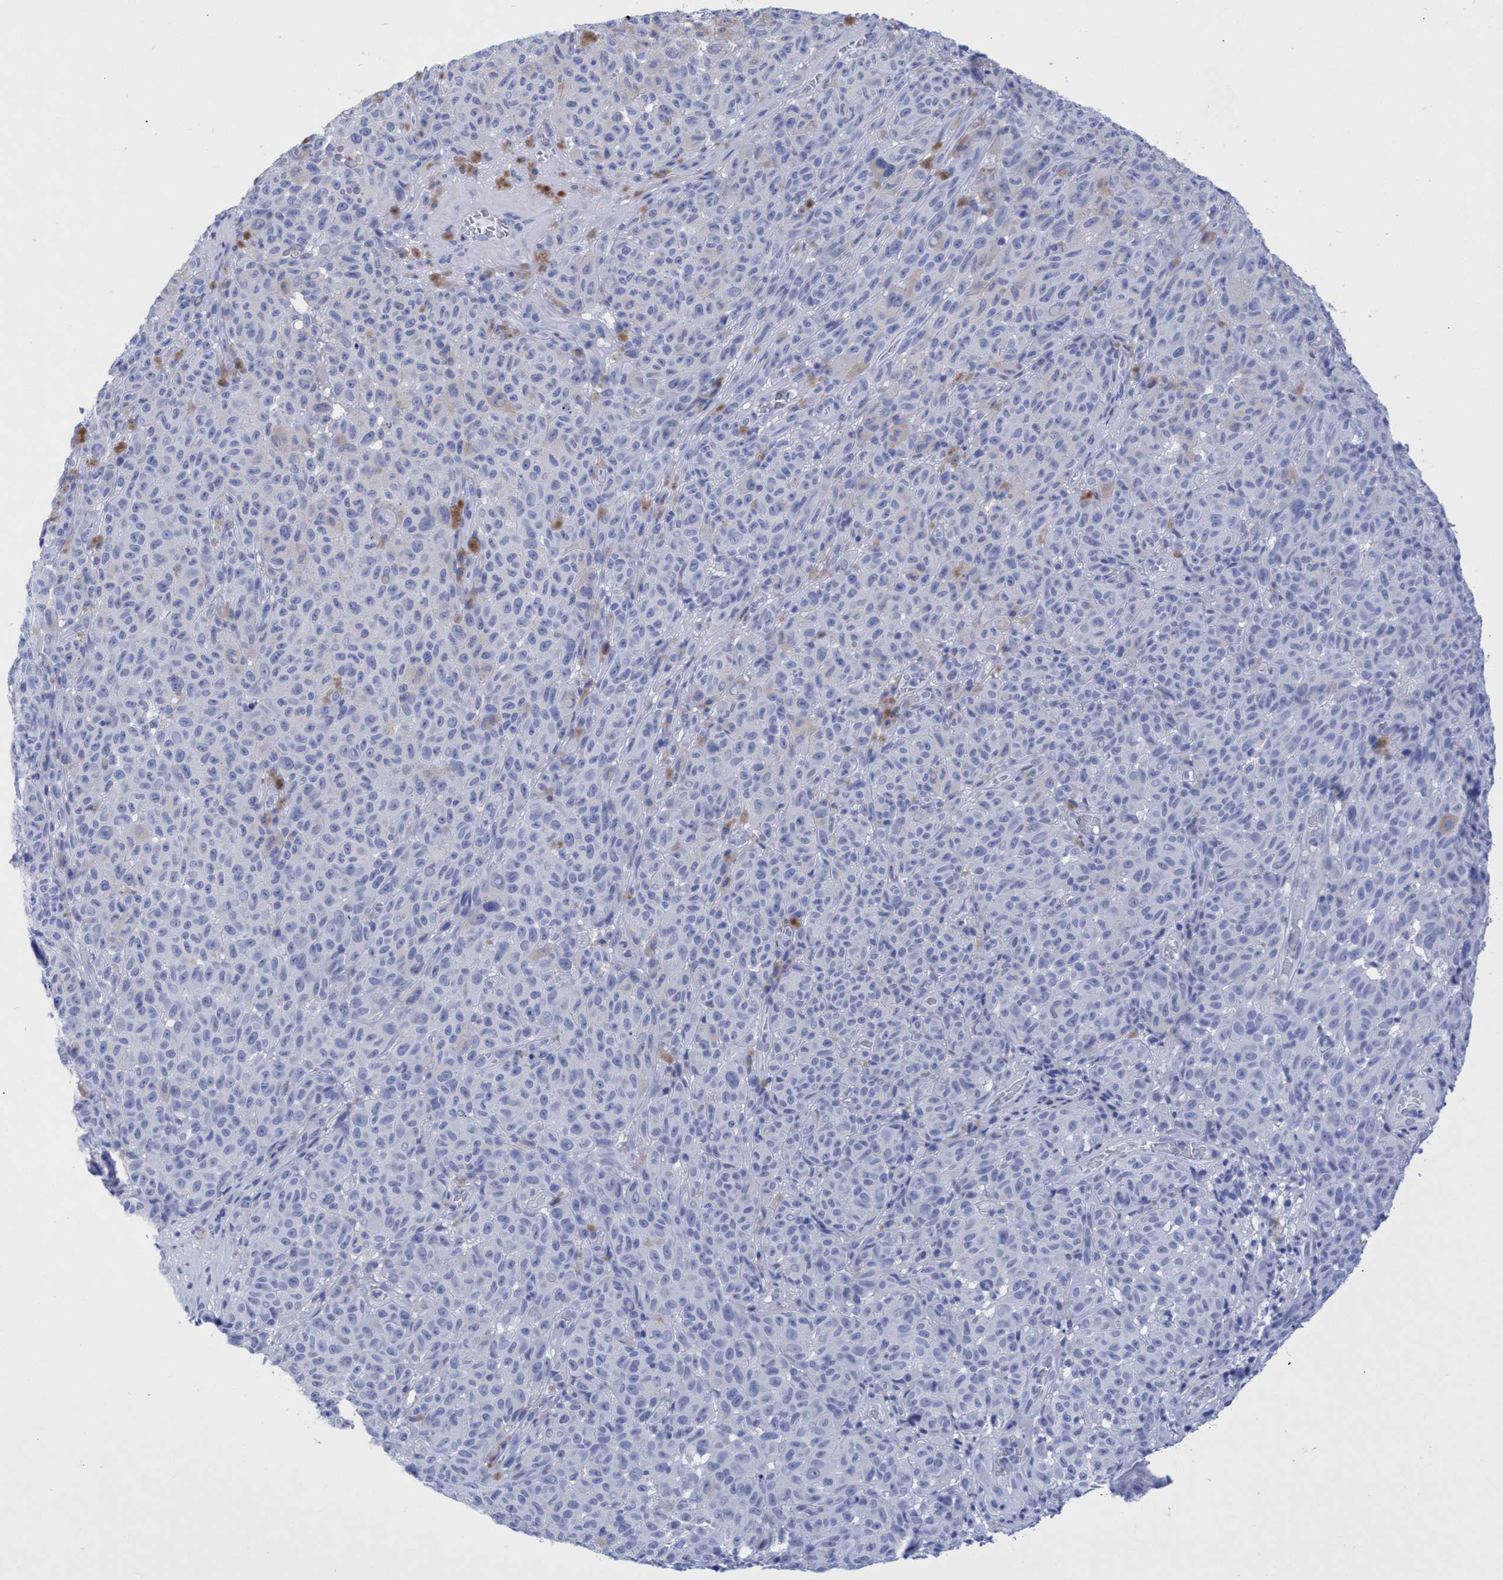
{"staining": {"intensity": "negative", "quantity": "none", "location": "none"}, "tissue": "melanoma", "cell_type": "Tumor cells", "image_type": "cancer", "snomed": [{"axis": "morphology", "description": "Malignant melanoma, NOS"}, {"axis": "topography", "description": "Skin"}], "caption": "The photomicrograph demonstrates no staining of tumor cells in melanoma.", "gene": "INSL6", "patient": {"sex": "female", "age": 82}}